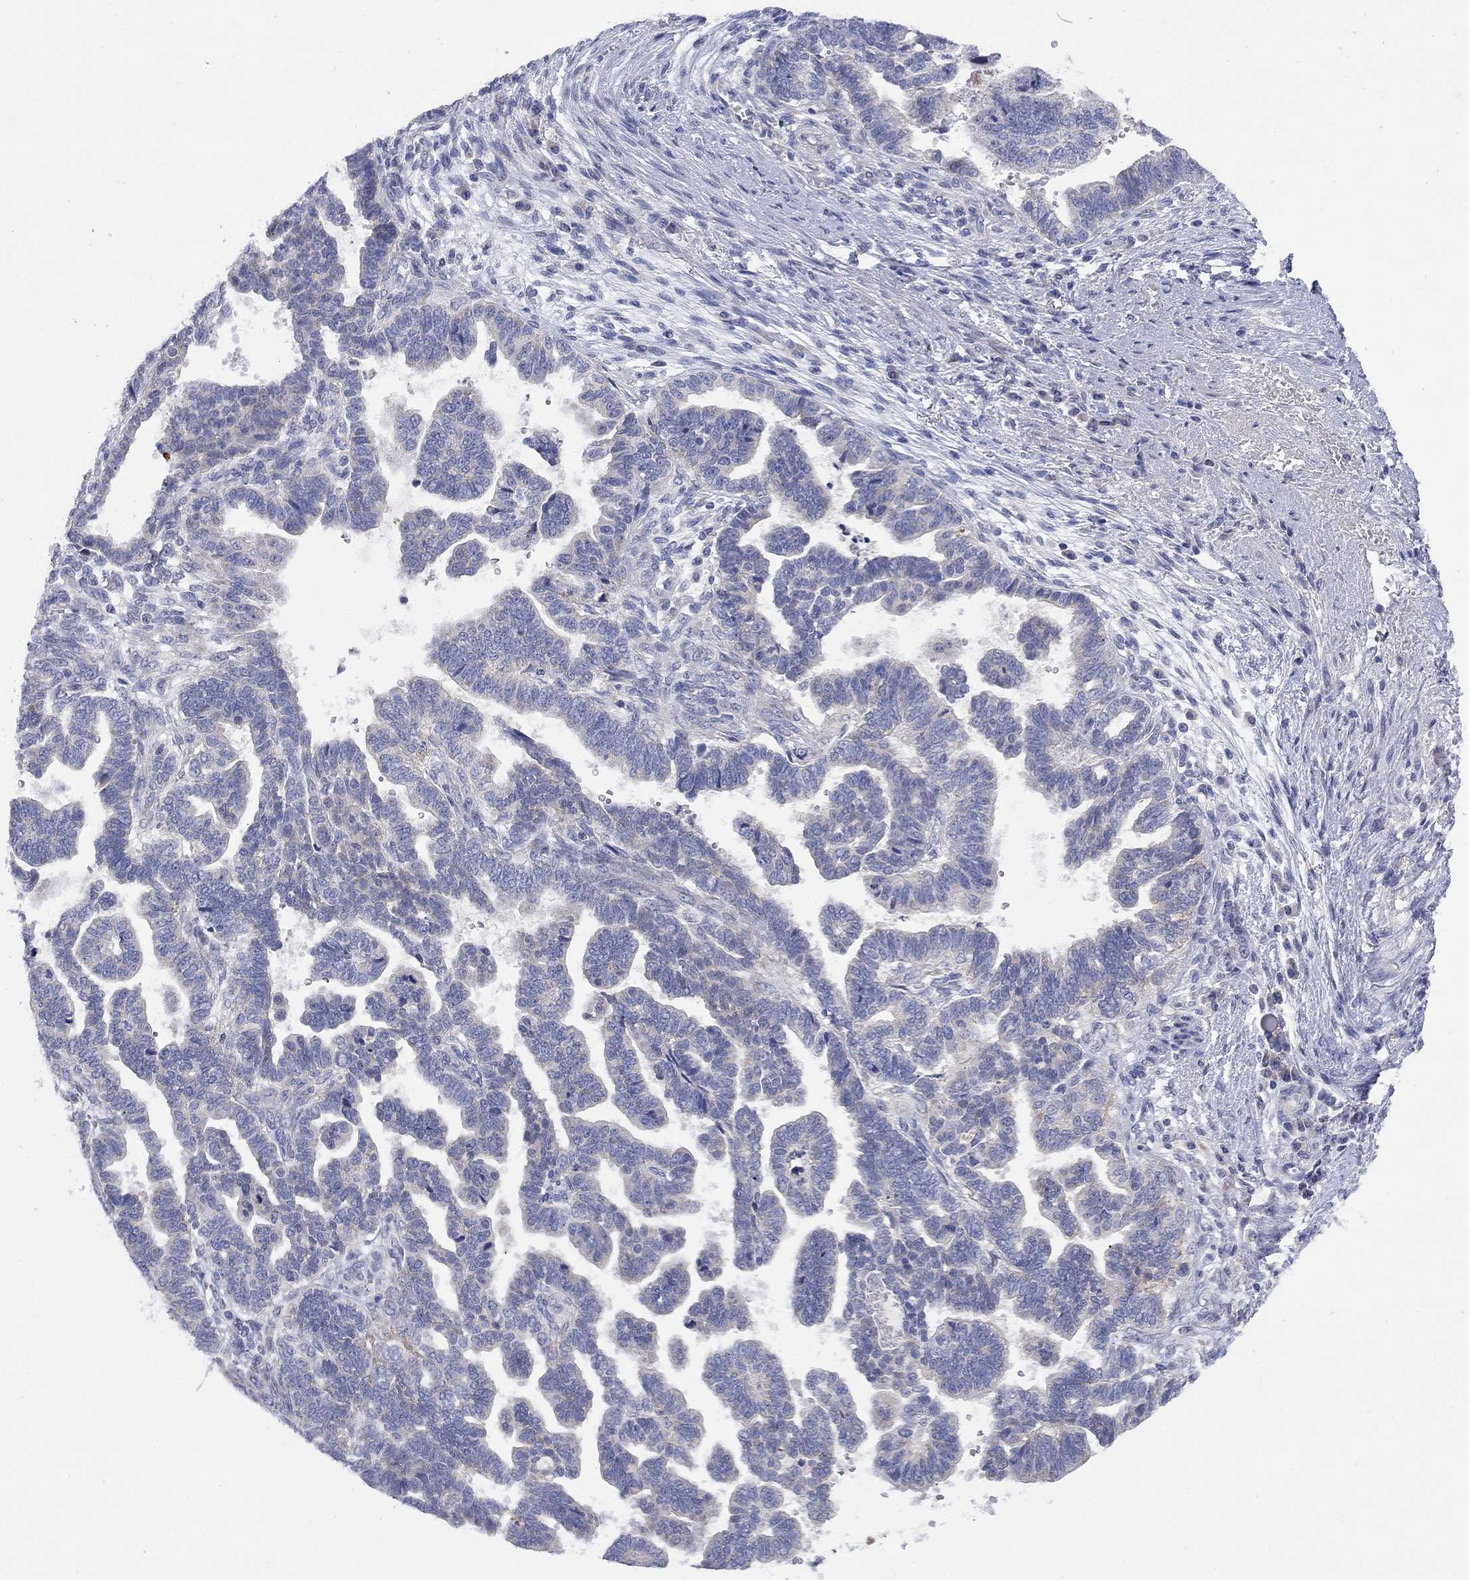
{"staining": {"intensity": "weak", "quantity": "25%-75%", "location": "cytoplasmic/membranous"}, "tissue": "stomach cancer", "cell_type": "Tumor cells", "image_type": "cancer", "snomed": [{"axis": "morphology", "description": "Adenocarcinoma, NOS"}, {"axis": "topography", "description": "Stomach"}], "caption": "This is an image of IHC staining of stomach cancer (adenocarcinoma), which shows weak positivity in the cytoplasmic/membranous of tumor cells.", "gene": "CLVS1", "patient": {"sex": "male", "age": 83}}